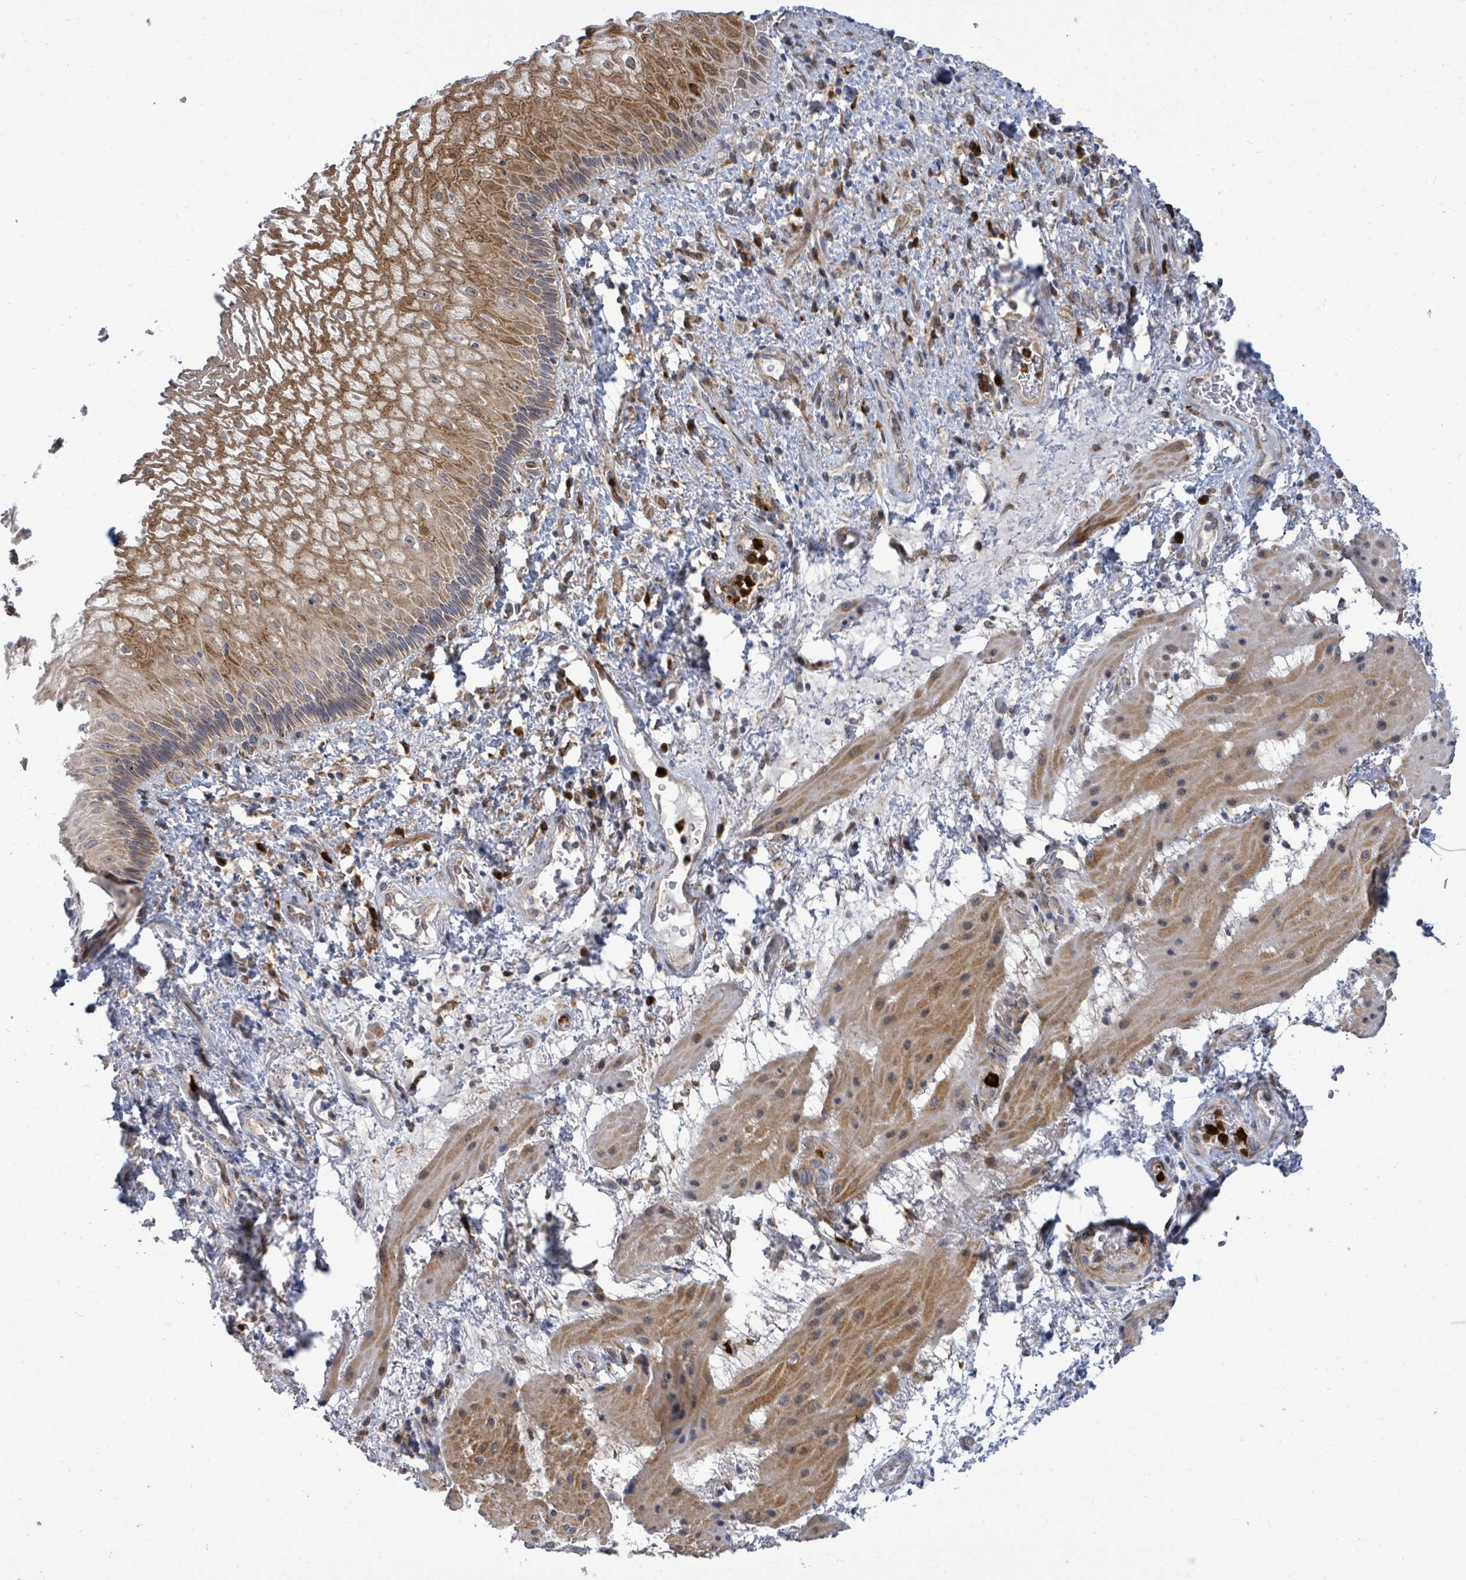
{"staining": {"intensity": "strong", "quantity": "25%-75%", "location": "cytoplasmic/membranous,nuclear"}, "tissue": "esophagus", "cell_type": "Squamous epithelial cells", "image_type": "normal", "snomed": [{"axis": "morphology", "description": "Normal tissue, NOS"}, {"axis": "topography", "description": "Esophagus"}], "caption": "An immunohistochemistry (IHC) image of benign tissue is shown. Protein staining in brown highlights strong cytoplasmic/membranous,nuclear positivity in esophagus within squamous epithelial cells. (Stains: DAB (3,3'-diaminobenzidine) in brown, nuclei in blue, Microscopy: brightfield microscopy at high magnification).", "gene": "SAR1A", "patient": {"sex": "female", "age": 75}}